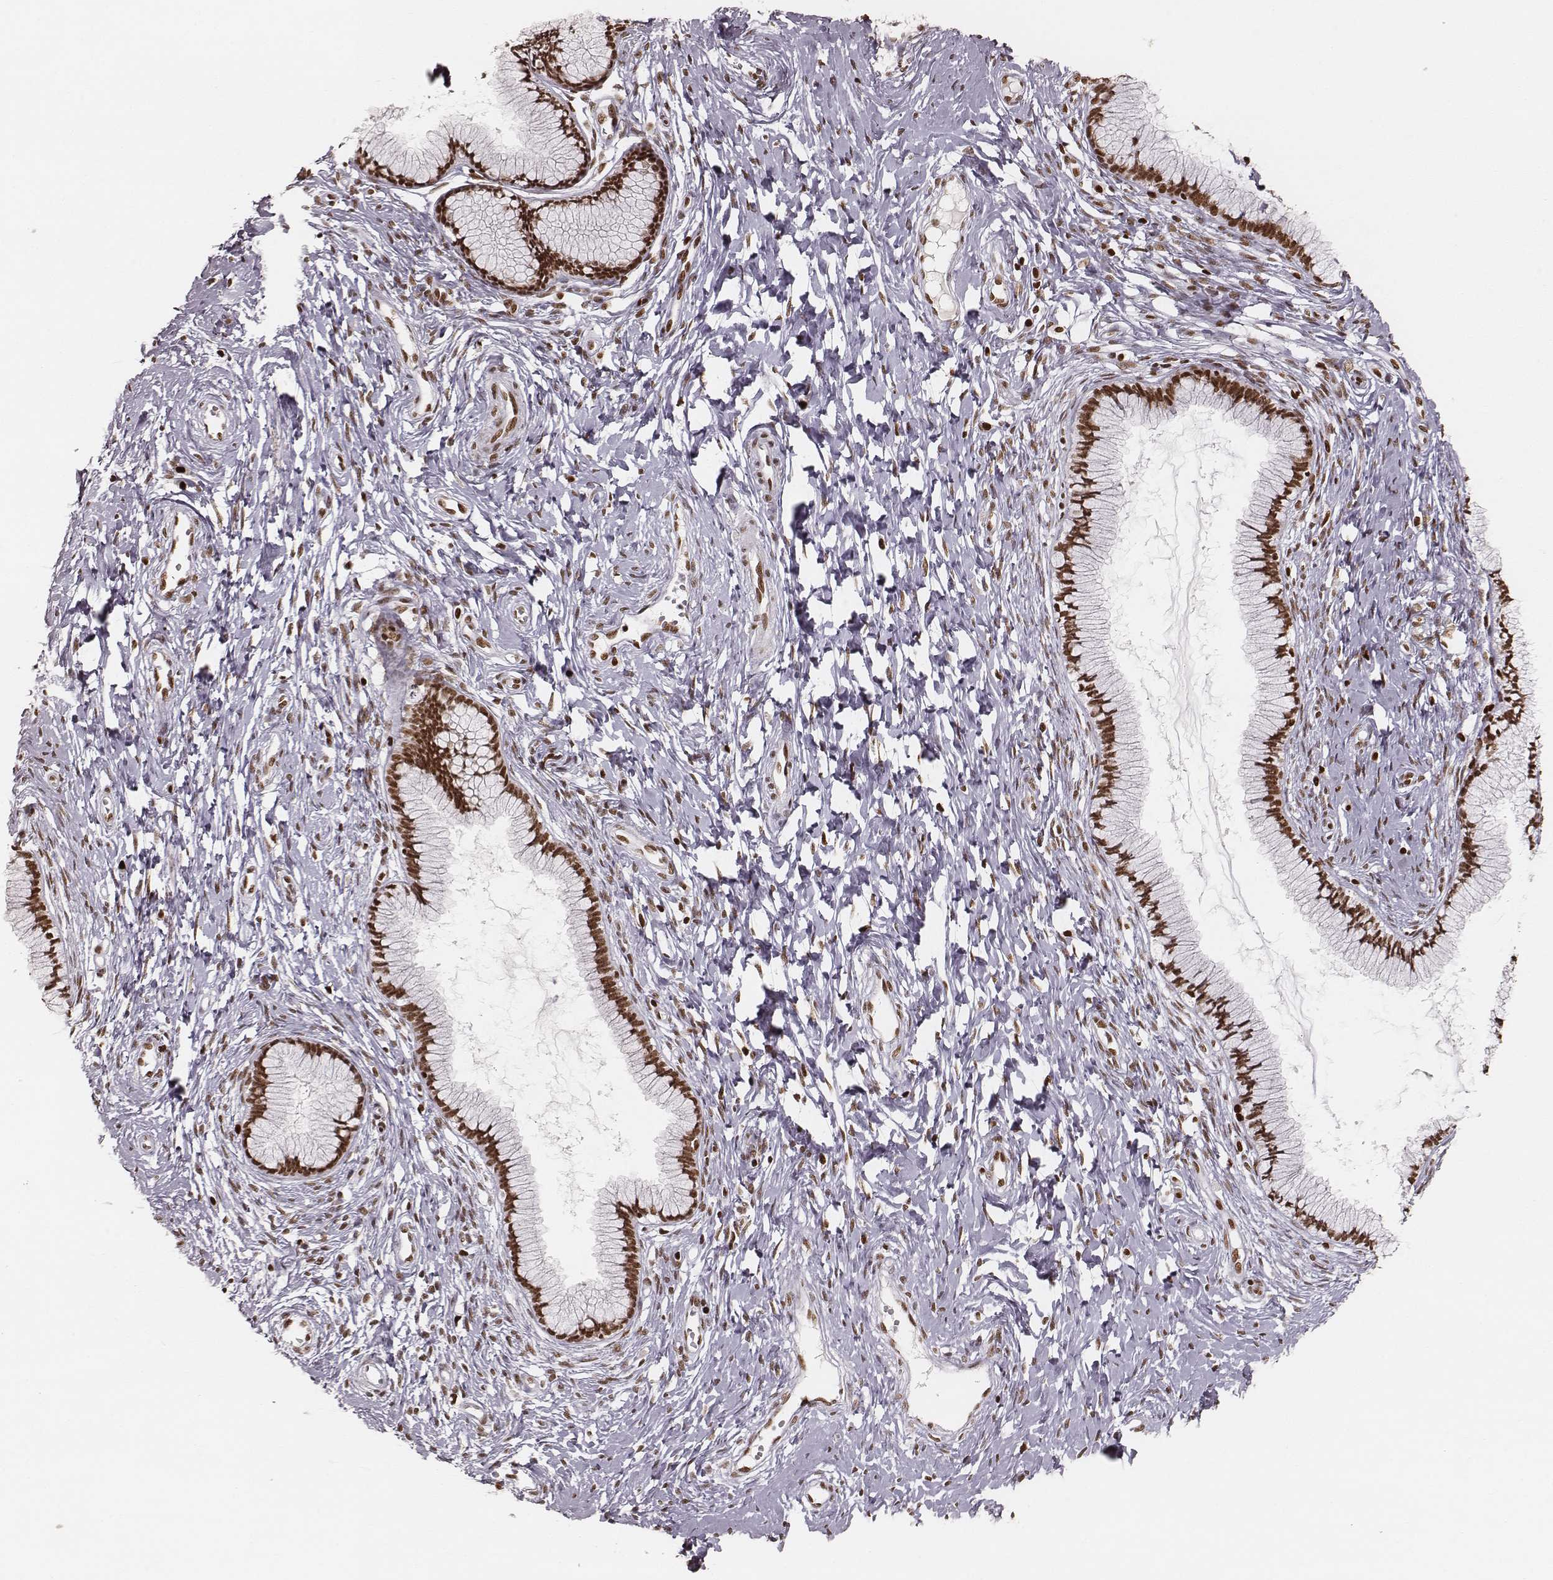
{"staining": {"intensity": "strong", "quantity": ">75%", "location": "nuclear"}, "tissue": "cervix", "cell_type": "Glandular cells", "image_type": "normal", "snomed": [{"axis": "morphology", "description": "Normal tissue, NOS"}, {"axis": "topography", "description": "Cervix"}], "caption": "Protein expression analysis of benign human cervix reveals strong nuclear expression in about >75% of glandular cells. (brown staining indicates protein expression, while blue staining denotes nuclei).", "gene": "PARP1", "patient": {"sex": "female", "age": 40}}